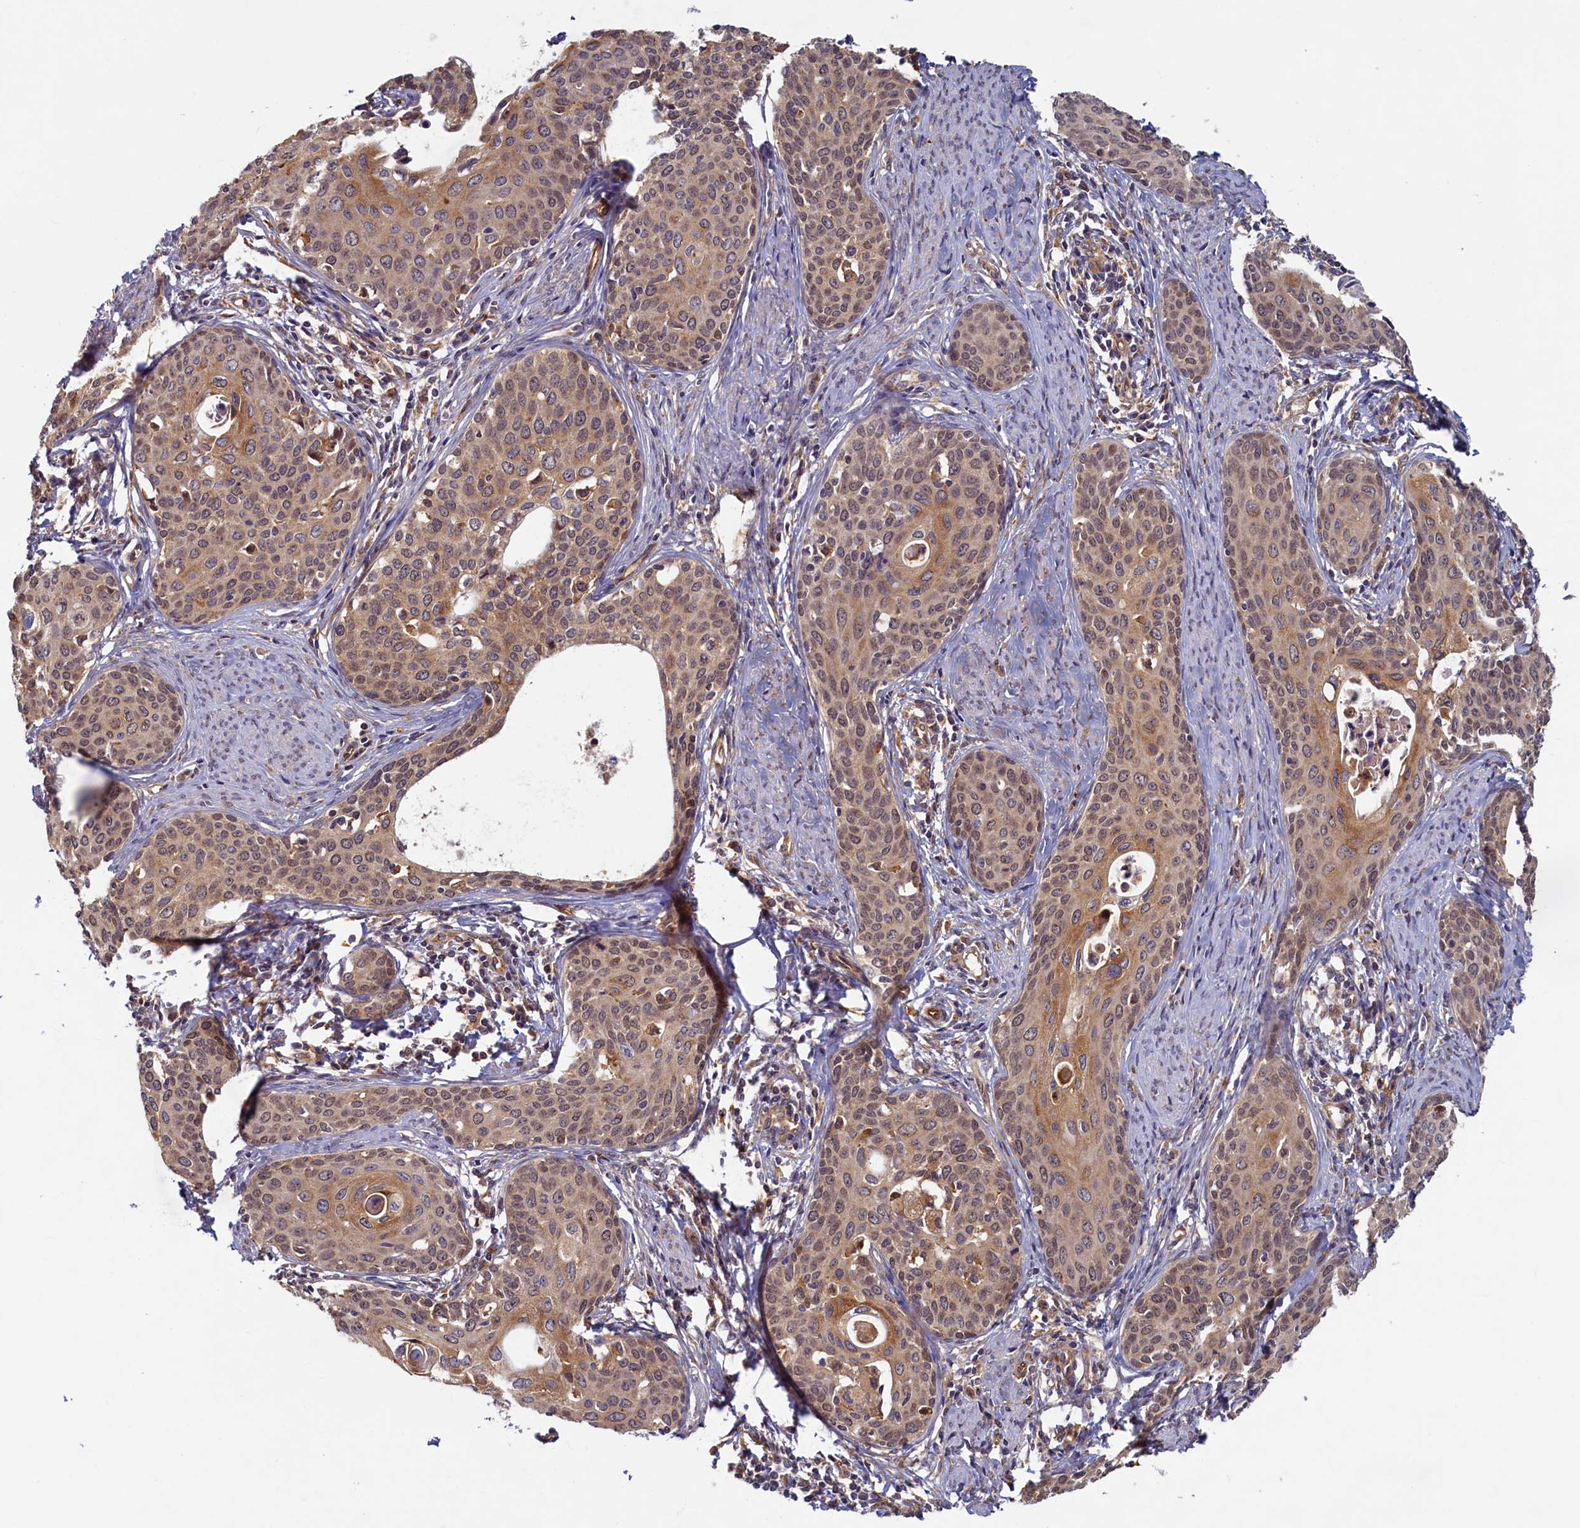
{"staining": {"intensity": "moderate", "quantity": ">75%", "location": "cytoplasmic/membranous,nuclear"}, "tissue": "cervical cancer", "cell_type": "Tumor cells", "image_type": "cancer", "snomed": [{"axis": "morphology", "description": "Squamous cell carcinoma, NOS"}, {"axis": "topography", "description": "Cervix"}], "caption": "The histopathology image reveals immunohistochemical staining of squamous cell carcinoma (cervical). There is moderate cytoplasmic/membranous and nuclear positivity is identified in approximately >75% of tumor cells.", "gene": "STX12", "patient": {"sex": "female", "age": 52}}